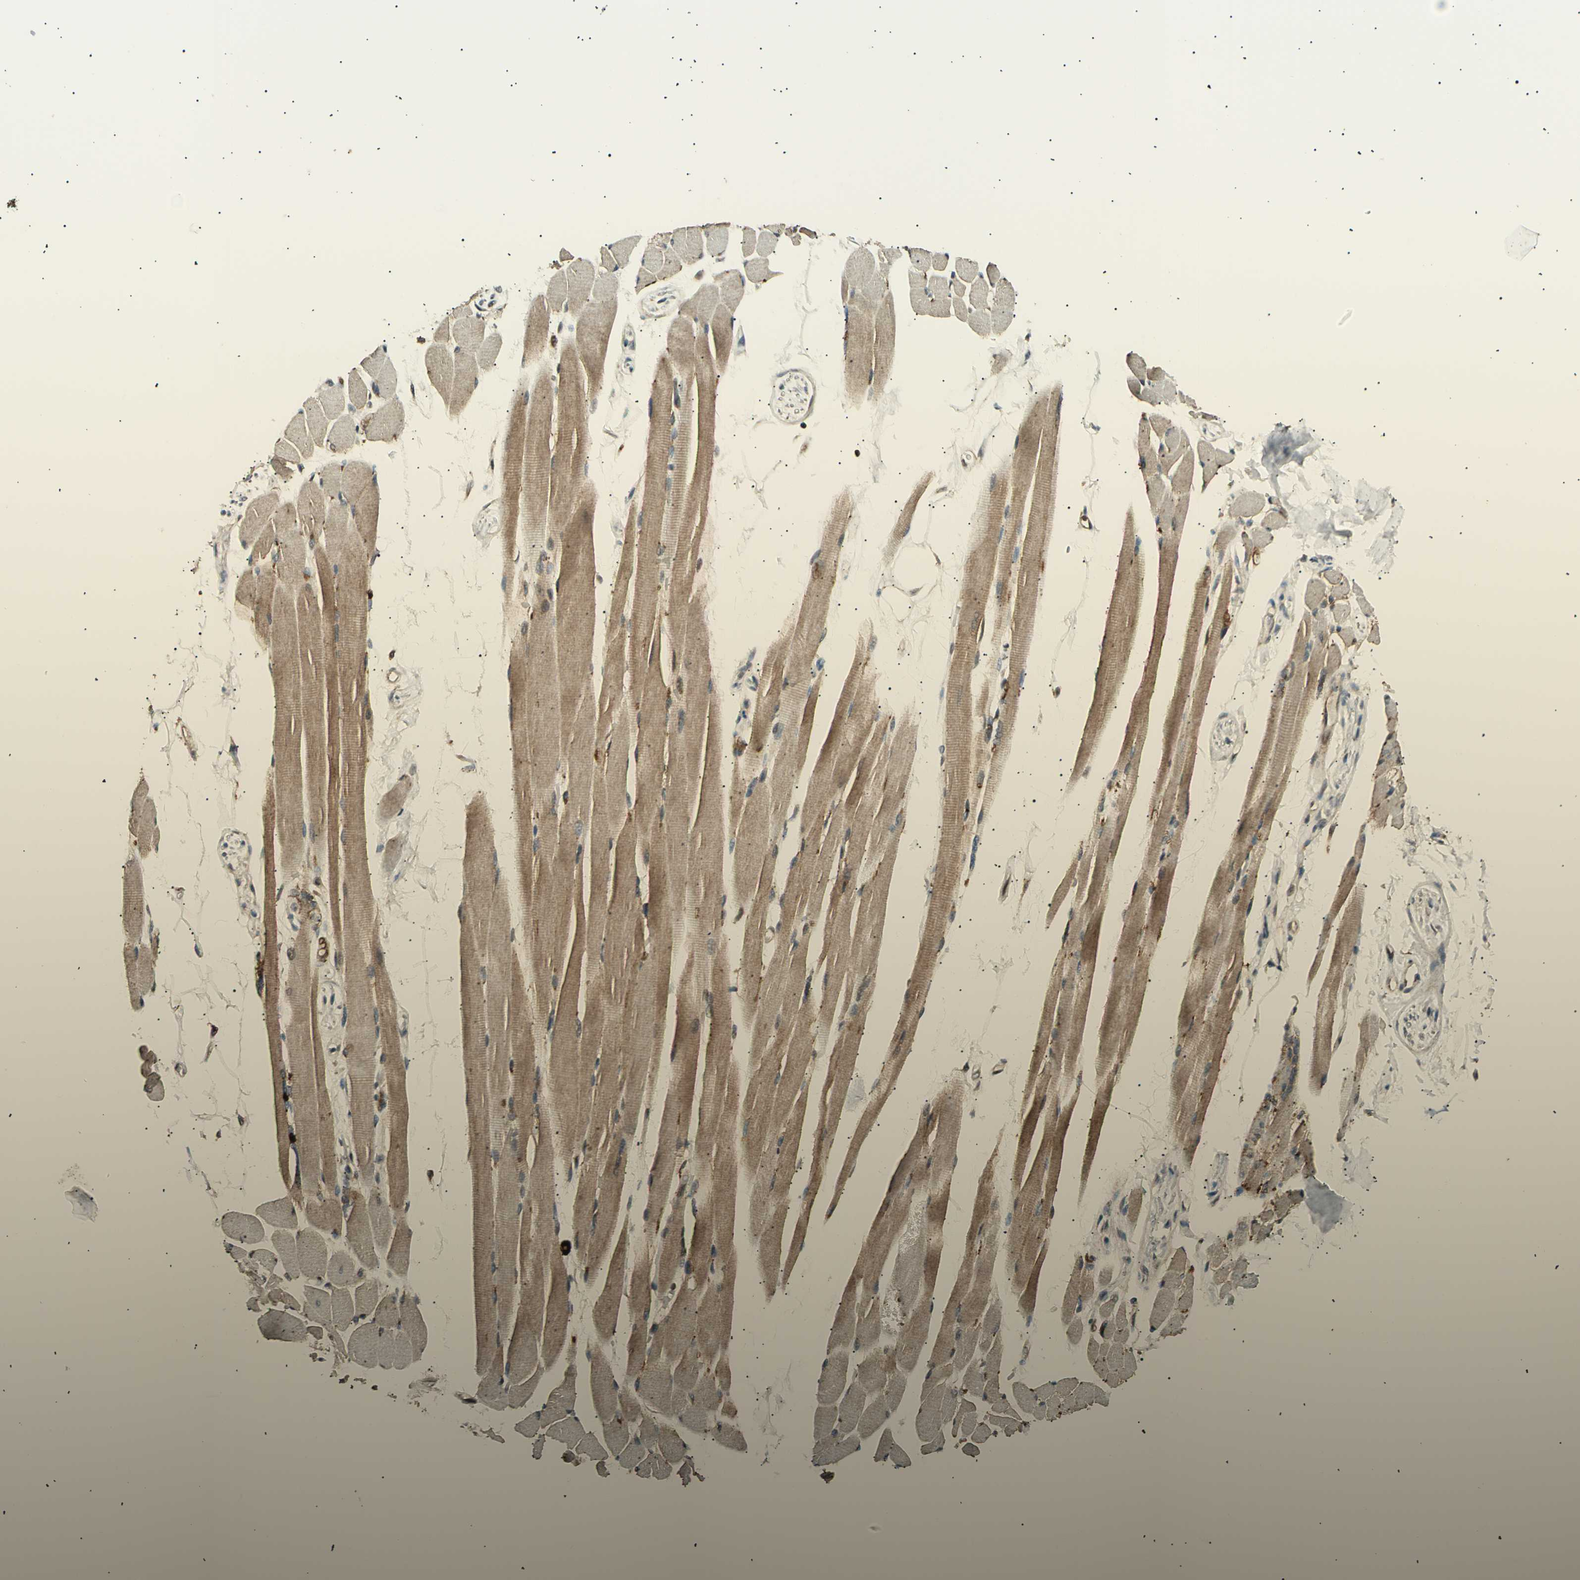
{"staining": {"intensity": "weak", "quantity": ">75%", "location": "cytoplasmic/membranous"}, "tissue": "skeletal muscle", "cell_type": "Myocytes", "image_type": "normal", "snomed": [{"axis": "morphology", "description": "Normal tissue, NOS"}, {"axis": "topography", "description": "Skeletal muscle"}, {"axis": "topography", "description": "Oral tissue"}, {"axis": "topography", "description": "Peripheral nerve tissue"}], "caption": "Normal skeletal muscle was stained to show a protein in brown. There is low levels of weak cytoplasmic/membranous positivity in about >75% of myocytes.", "gene": "NUAK2", "patient": {"sex": "female", "age": 84}}